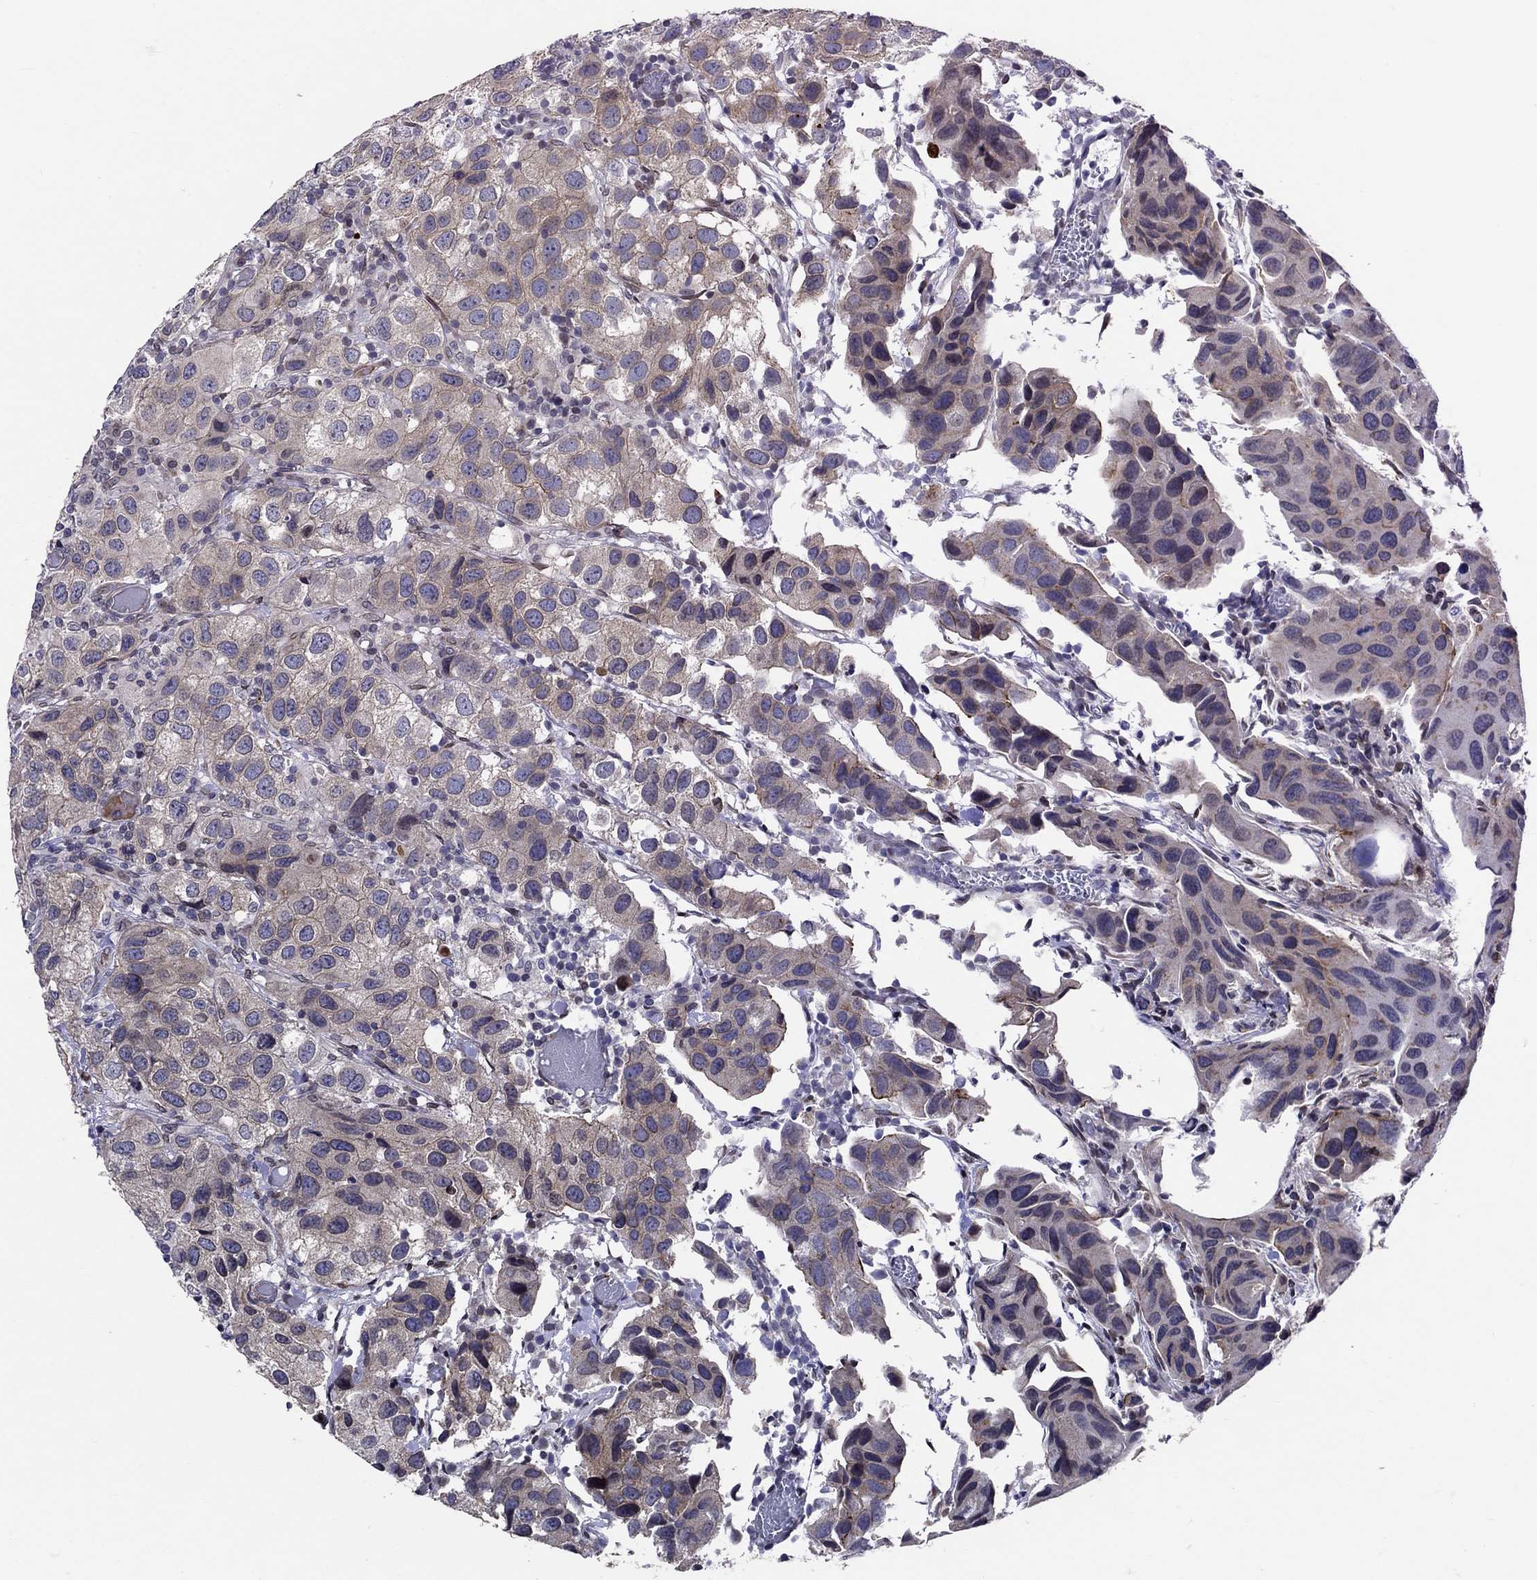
{"staining": {"intensity": "weak", "quantity": "<25%", "location": "cytoplasmic/membranous"}, "tissue": "urothelial cancer", "cell_type": "Tumor cells", "image_type": "cancer", "snomed": [{"axis": "morphology", "description": "Urothelial carcinoma, High grade"}, {"axis": "topography", "description": "Urinary bladder"}], "caption": "An immunohistochemistry (IHC) histopathology image of urothelial cancer is shown. There is no staining in tumor cells of urothelial cancer. (Immunohistochemistry (ihc), brightfield microscopy, high magnification).", "gene": "CETN3", "patient": {"sex": "male", "age": 79}}